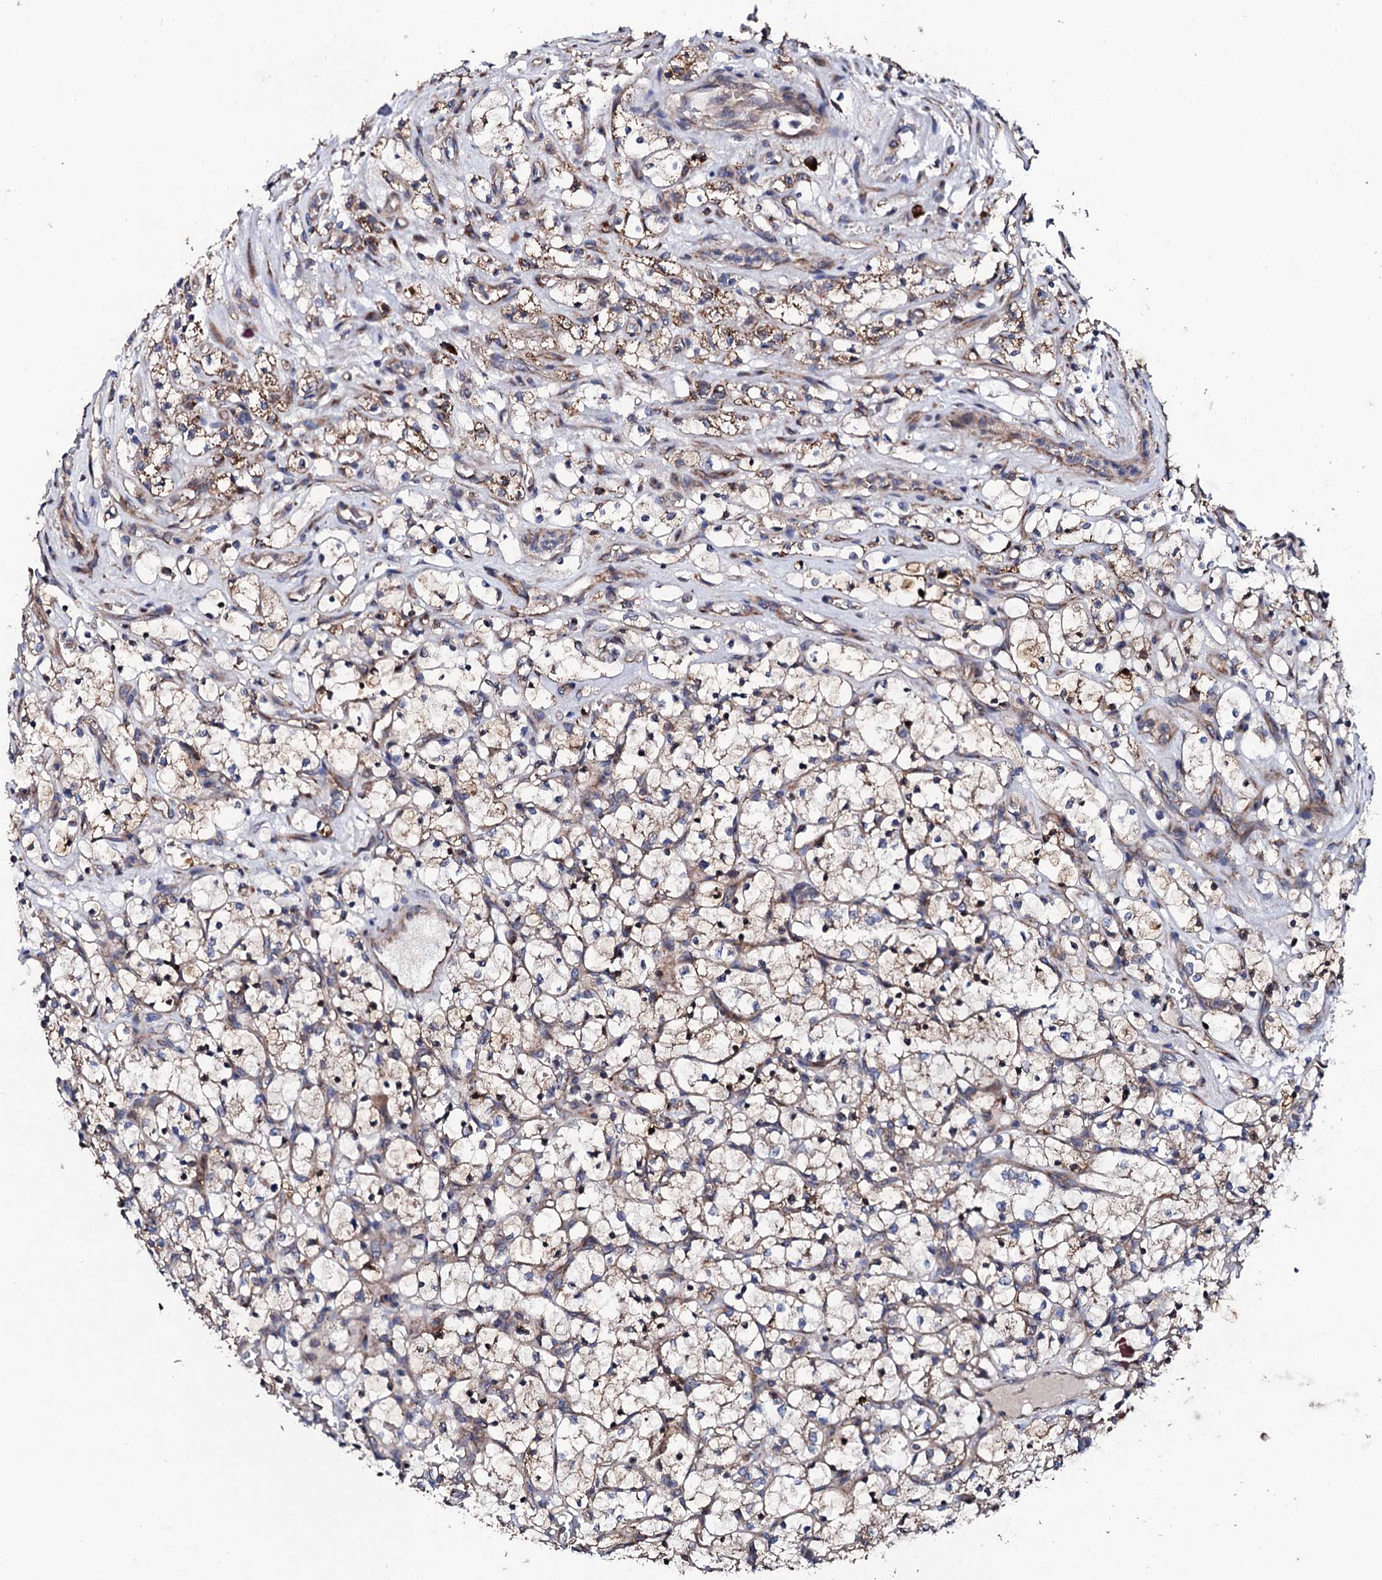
{"staining": {"intensity": "weak", "quantity": ">75%", "location": "cytoplasmic/membranous"}, "tissue": "renal cancer", "cell_type": "Tumor cells", "image_type": "cancer", "snomed": [{"axis": "morphology", "description": "Adenocarcinoma, NOS"}, {"axis": "topography", "description": "Kidney"}], "caption": "Immunohistochemical staining of renal cancer (adenocarcinoma) displays low levels of weak cytoplasmic/membranous protein staining in about >75% of tumor cells. The staining is performed using DAB (3,3'-diaminobenzidine) brown chromogen to label protein expression. The nuclei are counter-stained blue using hematoxylin.", "gene": "LIPT2", "patient": {"sex": "female", "age": 69}}